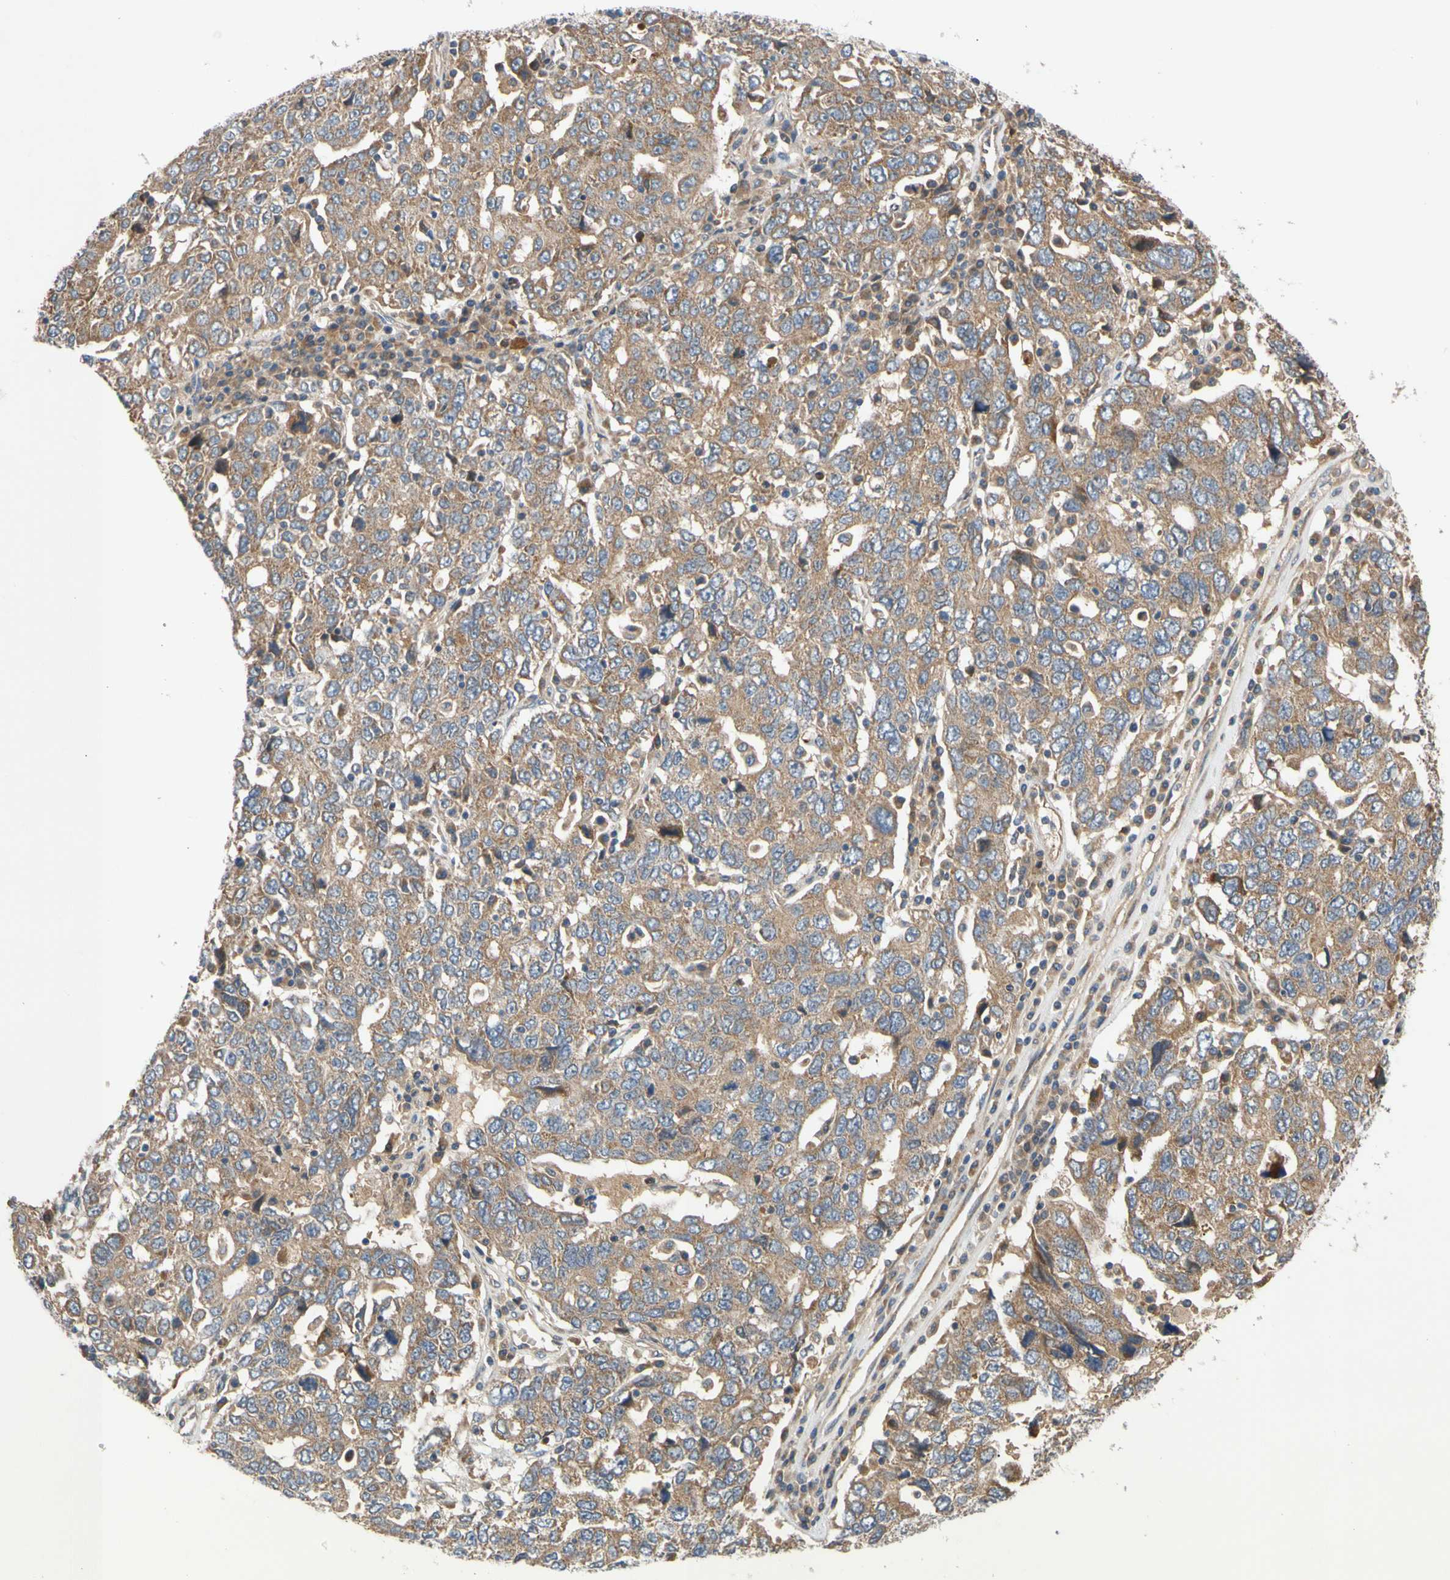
{"staining": {"intensity": "moderate", "quantity": ">75%", "location": "cytoplasmic/membranous"}, "tissue": "ovarian cancer", "cell_type": "Tumor cells", "image_type": "cancer", "snomed": [{"axis": "morphology", "description": "Carcinoma, endometroid"}, {"axis": "topography", "description": "Ovary"}], "caption": "Tumor cells exhibit medium levels of moderate cytoplasmic/membranous positivity in approximately >75% of cells in ovarian endometroid carcinoma. The protein is shown in brown color, while the nuclei are stained blue.", "gene": "MBTPS2", "patient": {"sex": "female", "age": 62}}